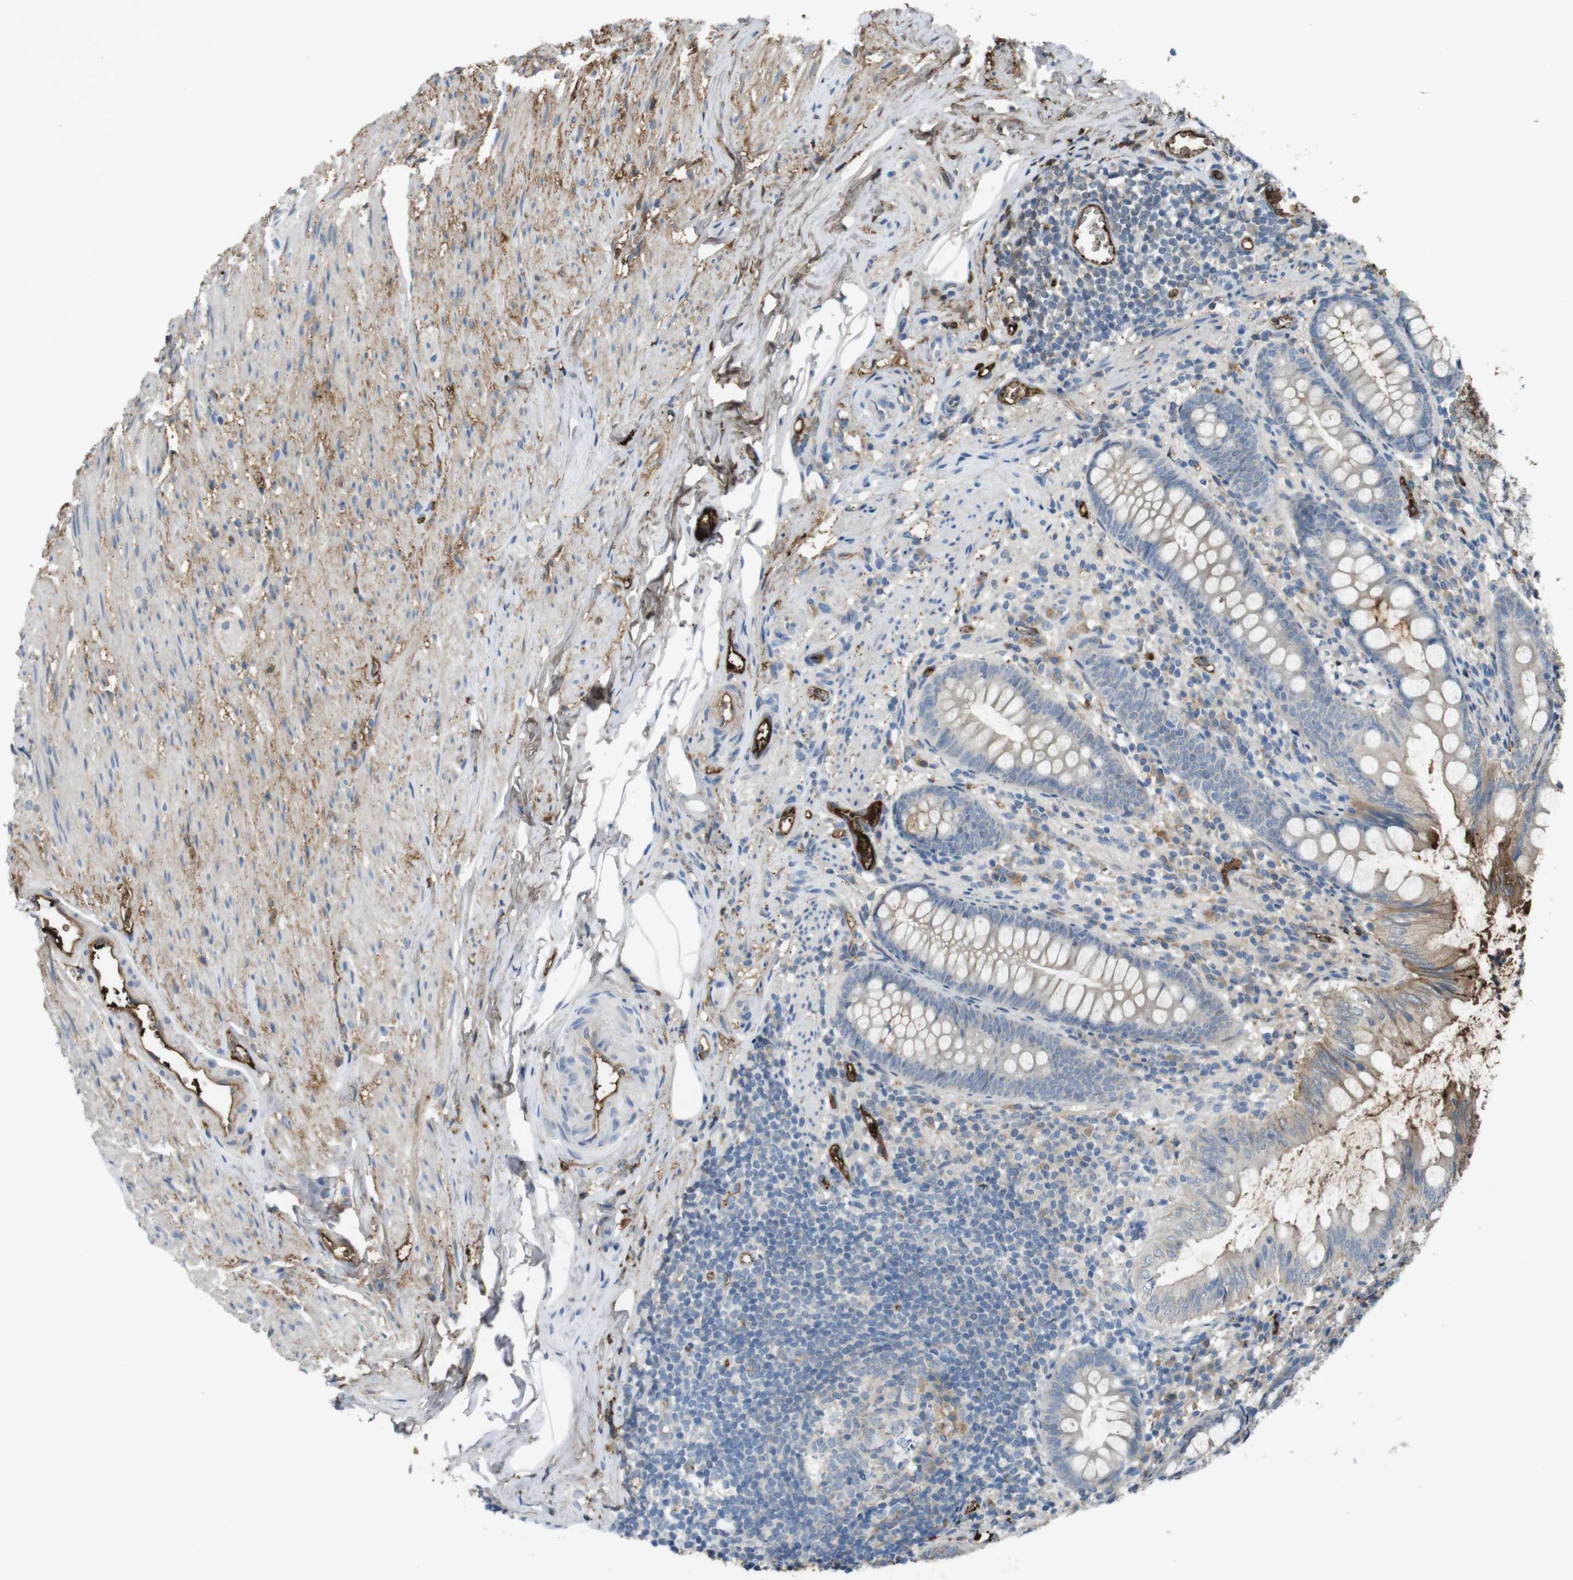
{"staining": {"intensity": "moderate", "quantity": "<25%", "location": "cytoplasmic/membranous"}, "tissue": "appendix", "cell_type": "Glandular cells", "image_type": "normal", "snomed": [{"axis": "morphology", "description": "Normal tissue, NOS"}, {"axis": "topography", "description": "Appendix"}], "caption": "This histopathology image demonstrates immunohistochemistry staining of unremarkable human appendix, with low moderate cytoplasmic/membranous staining in about <25% of glandular cells.", "gene": "LTBP4", "patient": {"sex": "female", "age": 77}}